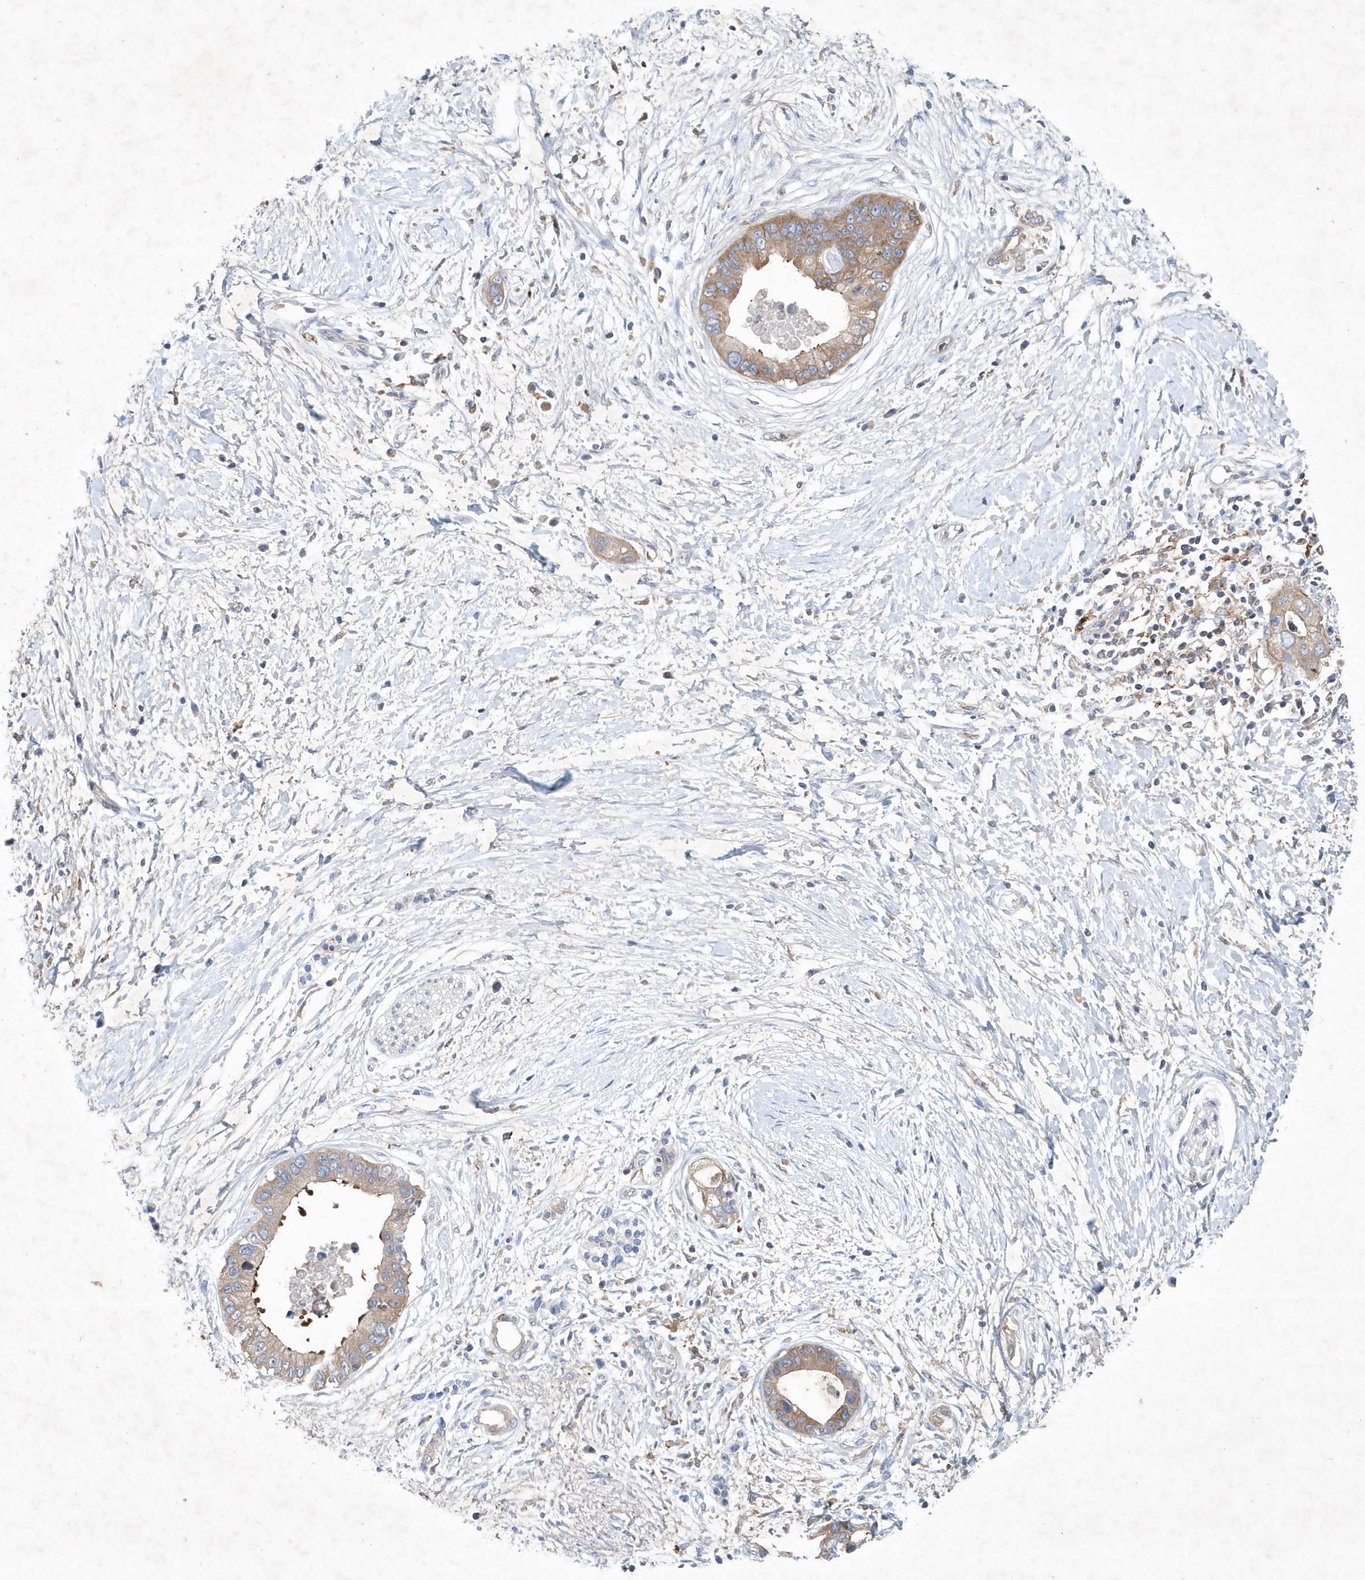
{"staining": {"intensity": "moderate", "quantity": "25%-75%", "location": "cytoplasmic/membranous"}, "tissue": "pancreatic cancer", "cell_type": "Tumor cells", "image_type": "cancer", "snomed": [{"axis": "morphology", "description": "Normal tissue, NOS"}, {"axis": "morphology", "description": "Adenocarcinoma, NOS"}, {"axis": "topography", "description": "Pancreas"}, {"axis": "topography", "description": "Peripheral nerve tissue"}], "caption": "Immunohistochemical staining of adenocarcinoma (pancreatic) demonstrates medium levels of moderate cytoplasmic/membranous protein staining in about 25%-75% of tumor cells. The staining was performed using DAB (3,3'-diaminobenzidine) to visualize the protein expression in brown, while the nuclei were stained in blue with hematoxylin (Magnification: 20x).", "gene": "P2RY10", "patient": {"sex": "male", "age": 59}}